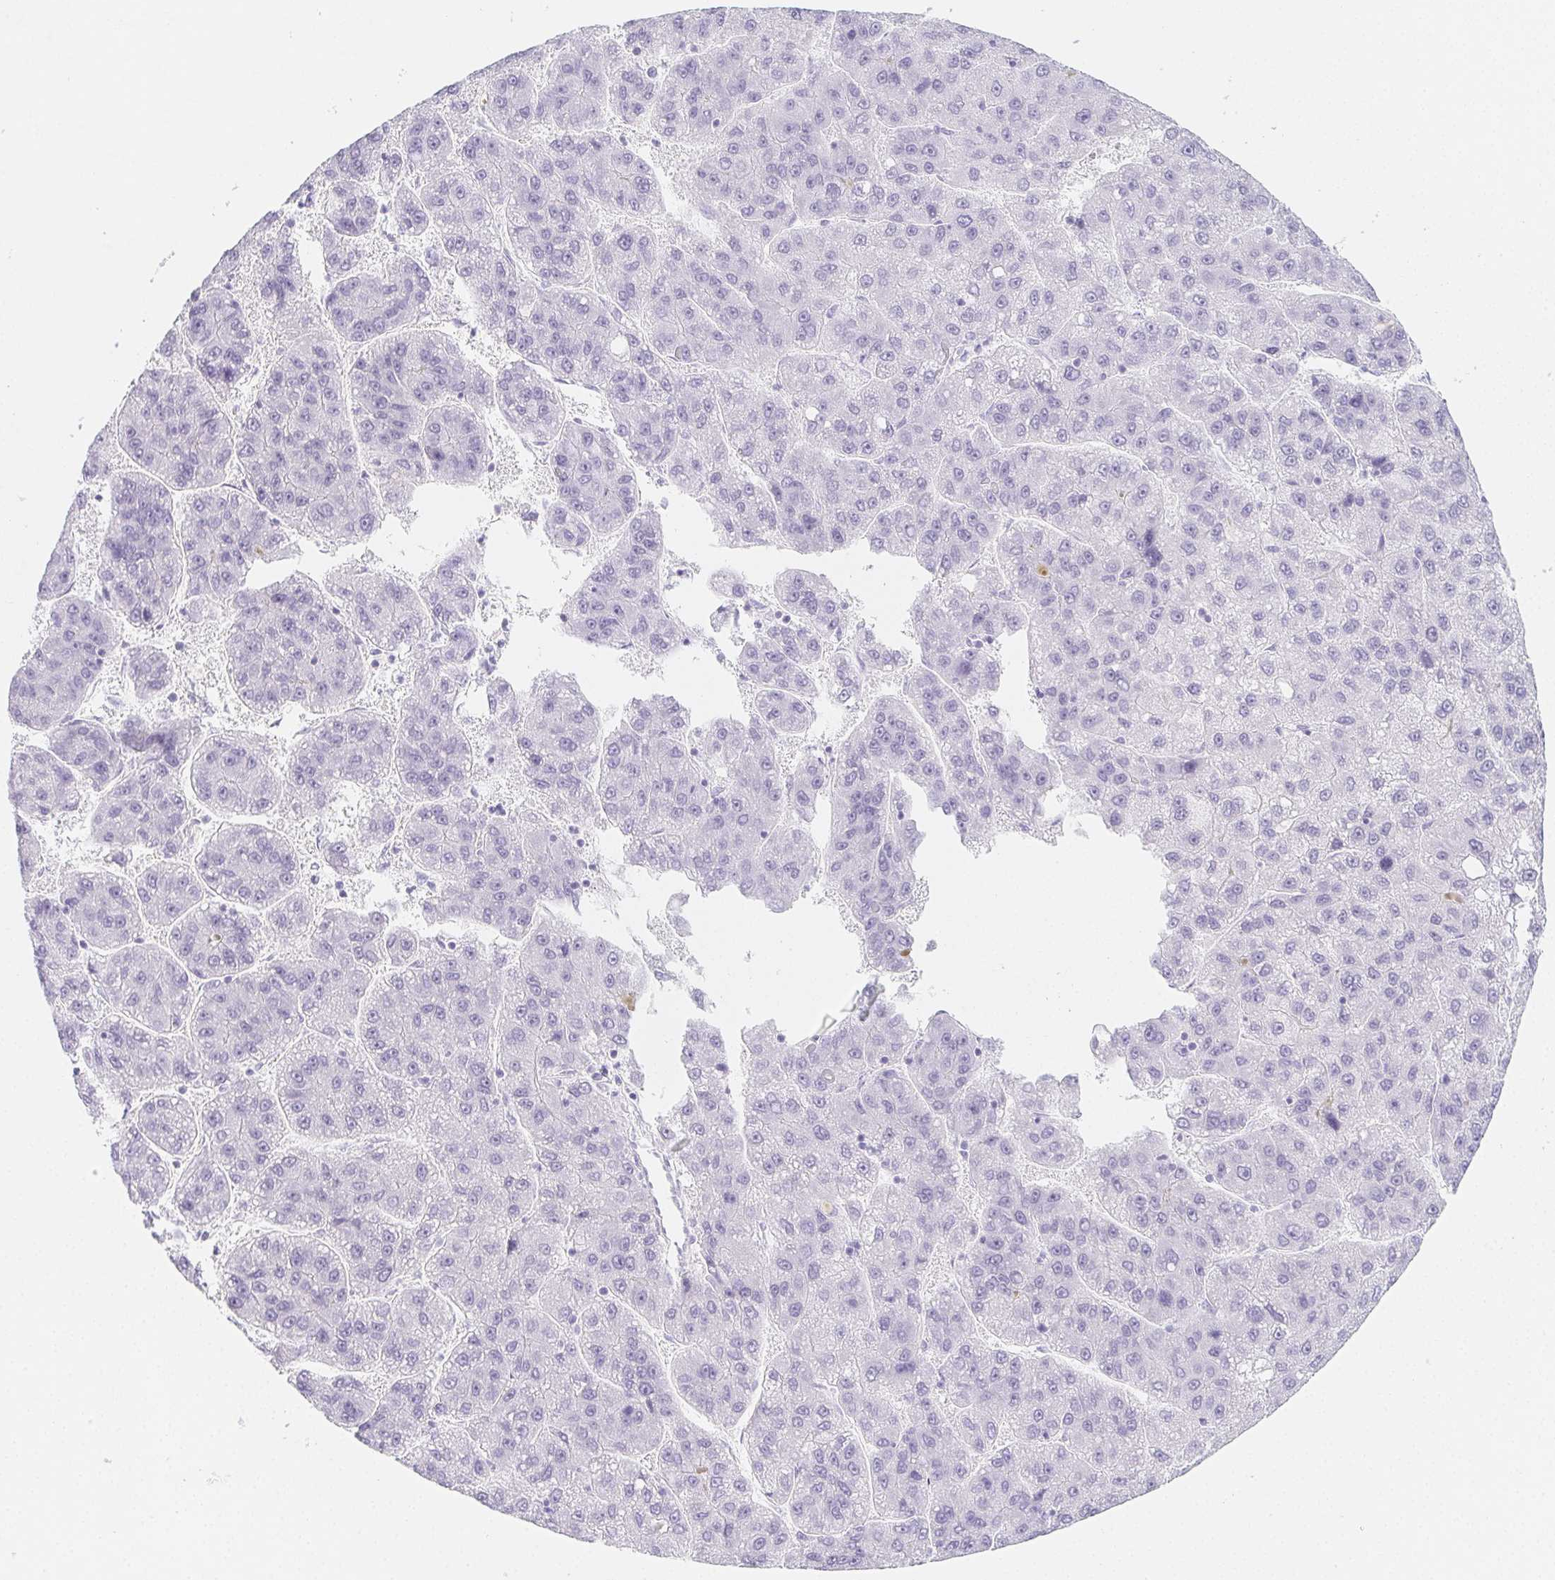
{"staining": {"intensity": "negative", "quantity": "none", "location": "none"}, "tissue": "liver cancer", "cell_type": "Tumor cells", "image_type": "cancer", "snomed": [{"axis": "morphology", "description": "Carcinoma, Hepatocellular, NOS"}, {"axis": "topography", "description": "Liver"}], "caption": "High power microscopy micrograph of an IHC photomicrograph of liver cancer, revealing no significant expression in tumor cells.", "gene": "ZBBX", "patient": {"sex": "female", "age": 82}}